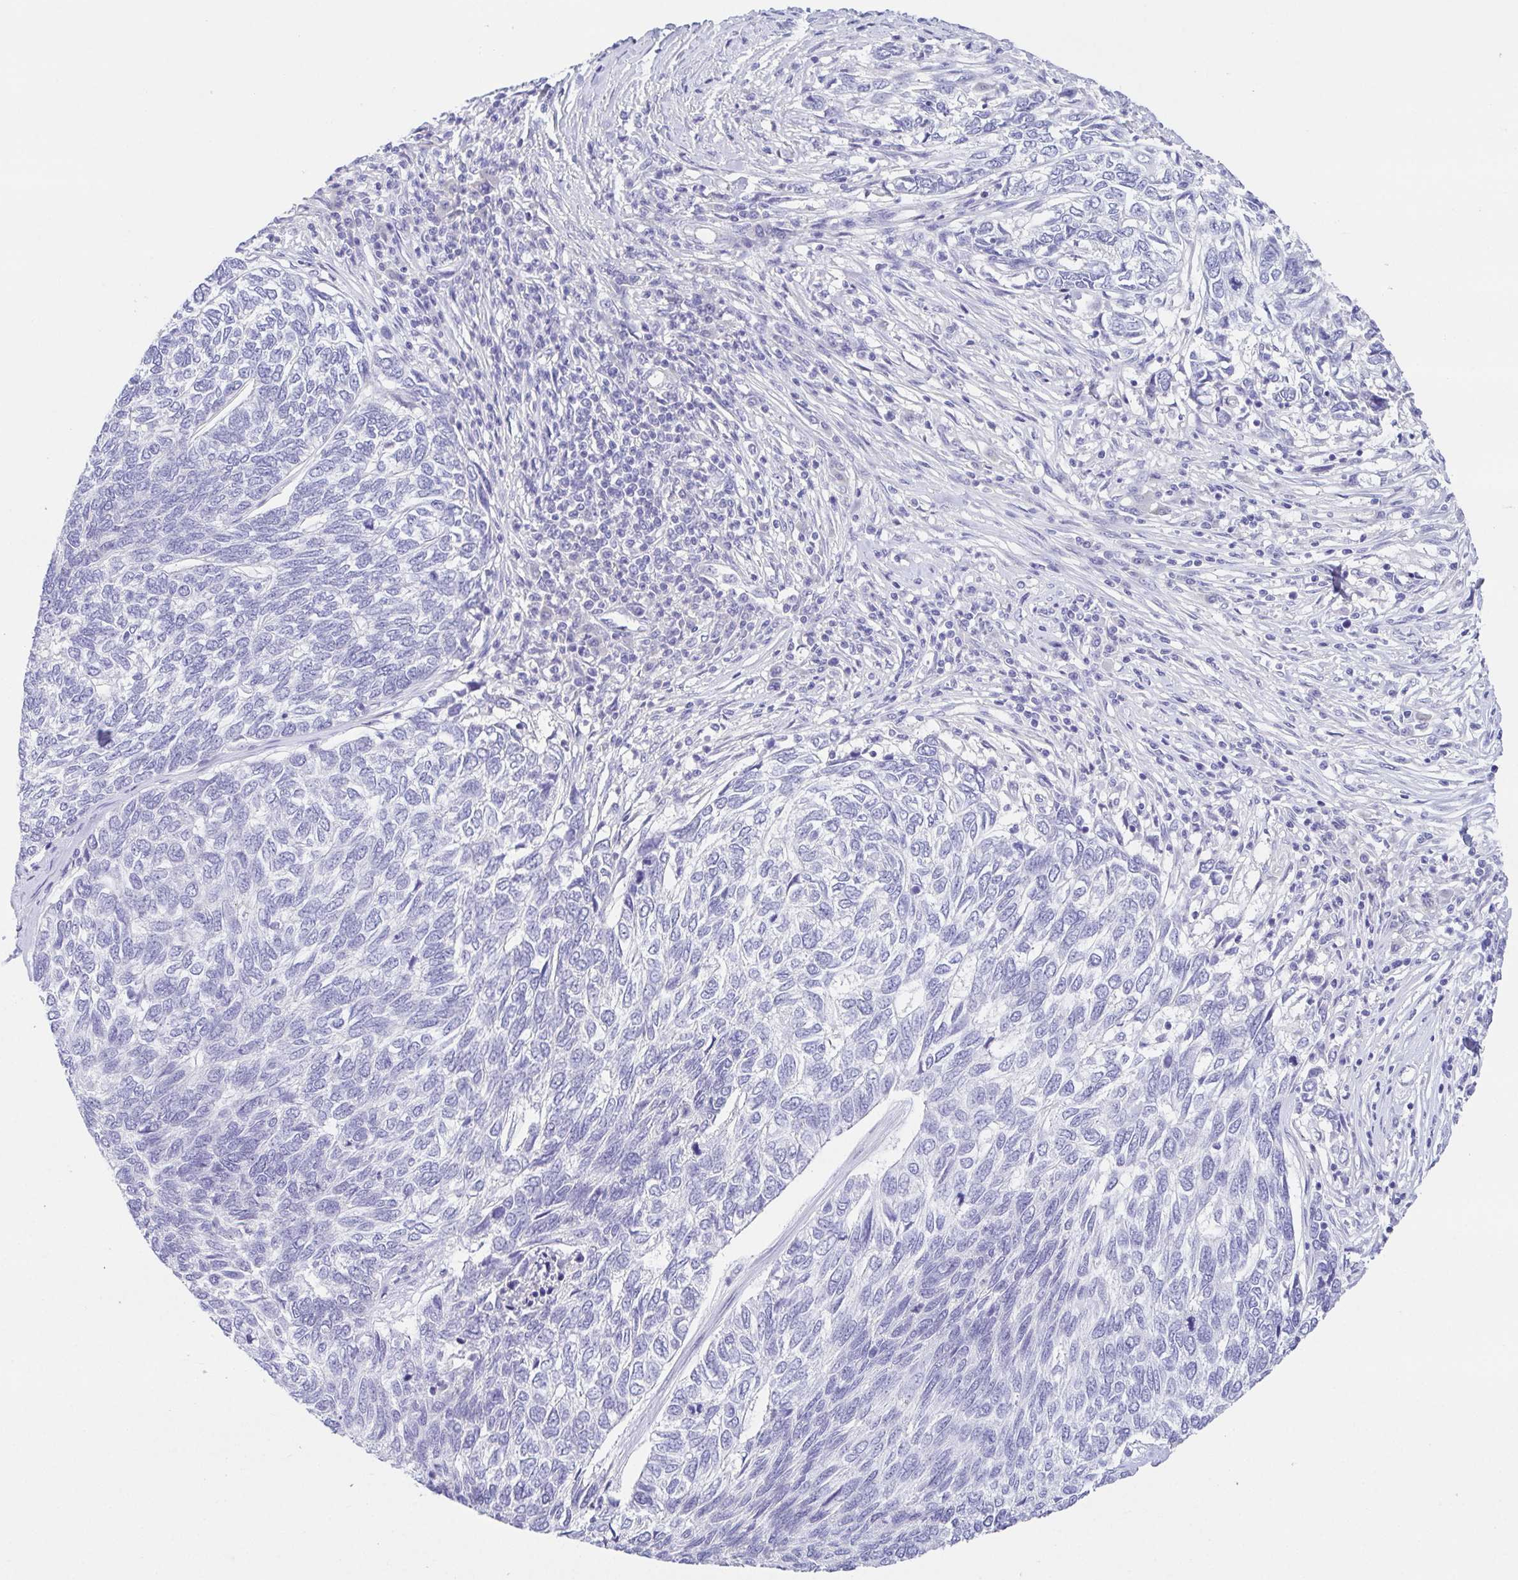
{"staining": {"intensity": "negative", "quantity": "none", "location": "none"}, "tissue": "skin cancer", "cell_type": "Tumor cells", "image_type": "cancer", "snomed": [{"axis": "morphology", "description": "Basal cell carcinoma"}, {"axis": "topography", "description": "Skin"}], "caption": "Immunohistochemistry (IHC) photomicrograph of neoplastic tissue: skin basal cell carcinoma stained with DAB (3,3'-diaminobenzidine) exhibits no significant protein expression in tumor cells.", "gene": "HAPLN2", "patient": {"sex": "female", "age": 65}}